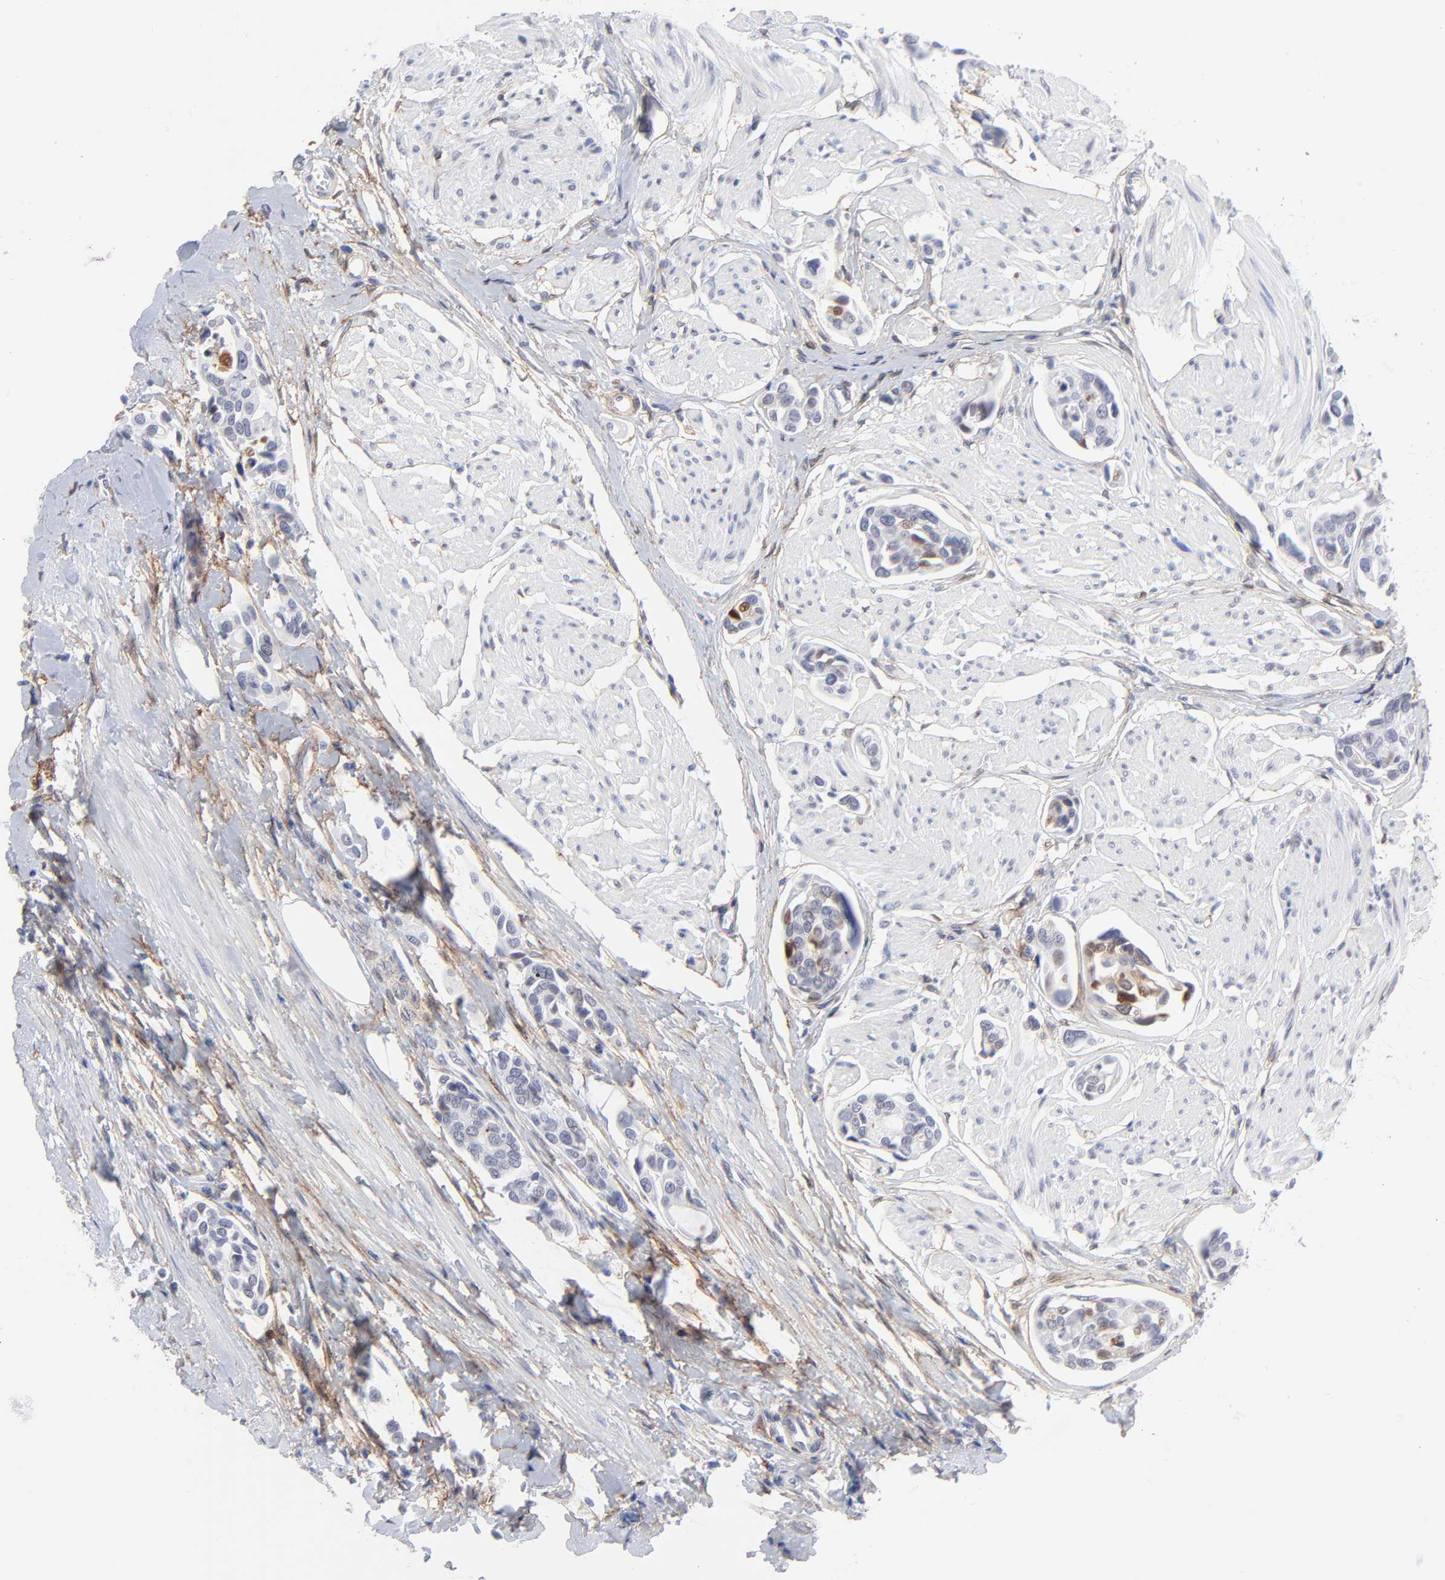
{"staining": {"intensity": "negative", "quantity": "none", "location": "none"}, "tissue": "urothelial cancer", "cell_type": "Tumor cells", "image_type": "cancer", "snomed": [{"axis": "morphology", "description": "Urothelial carcinoma, High grade"}, {"axis": "topography", "description": "Urinary bladder"}], "caption": "Tumor cells are negative for brown protein staining in urothelial cancer.", "gene": "PDGFRB", "patient": {"sex": "male", "age": 78}}